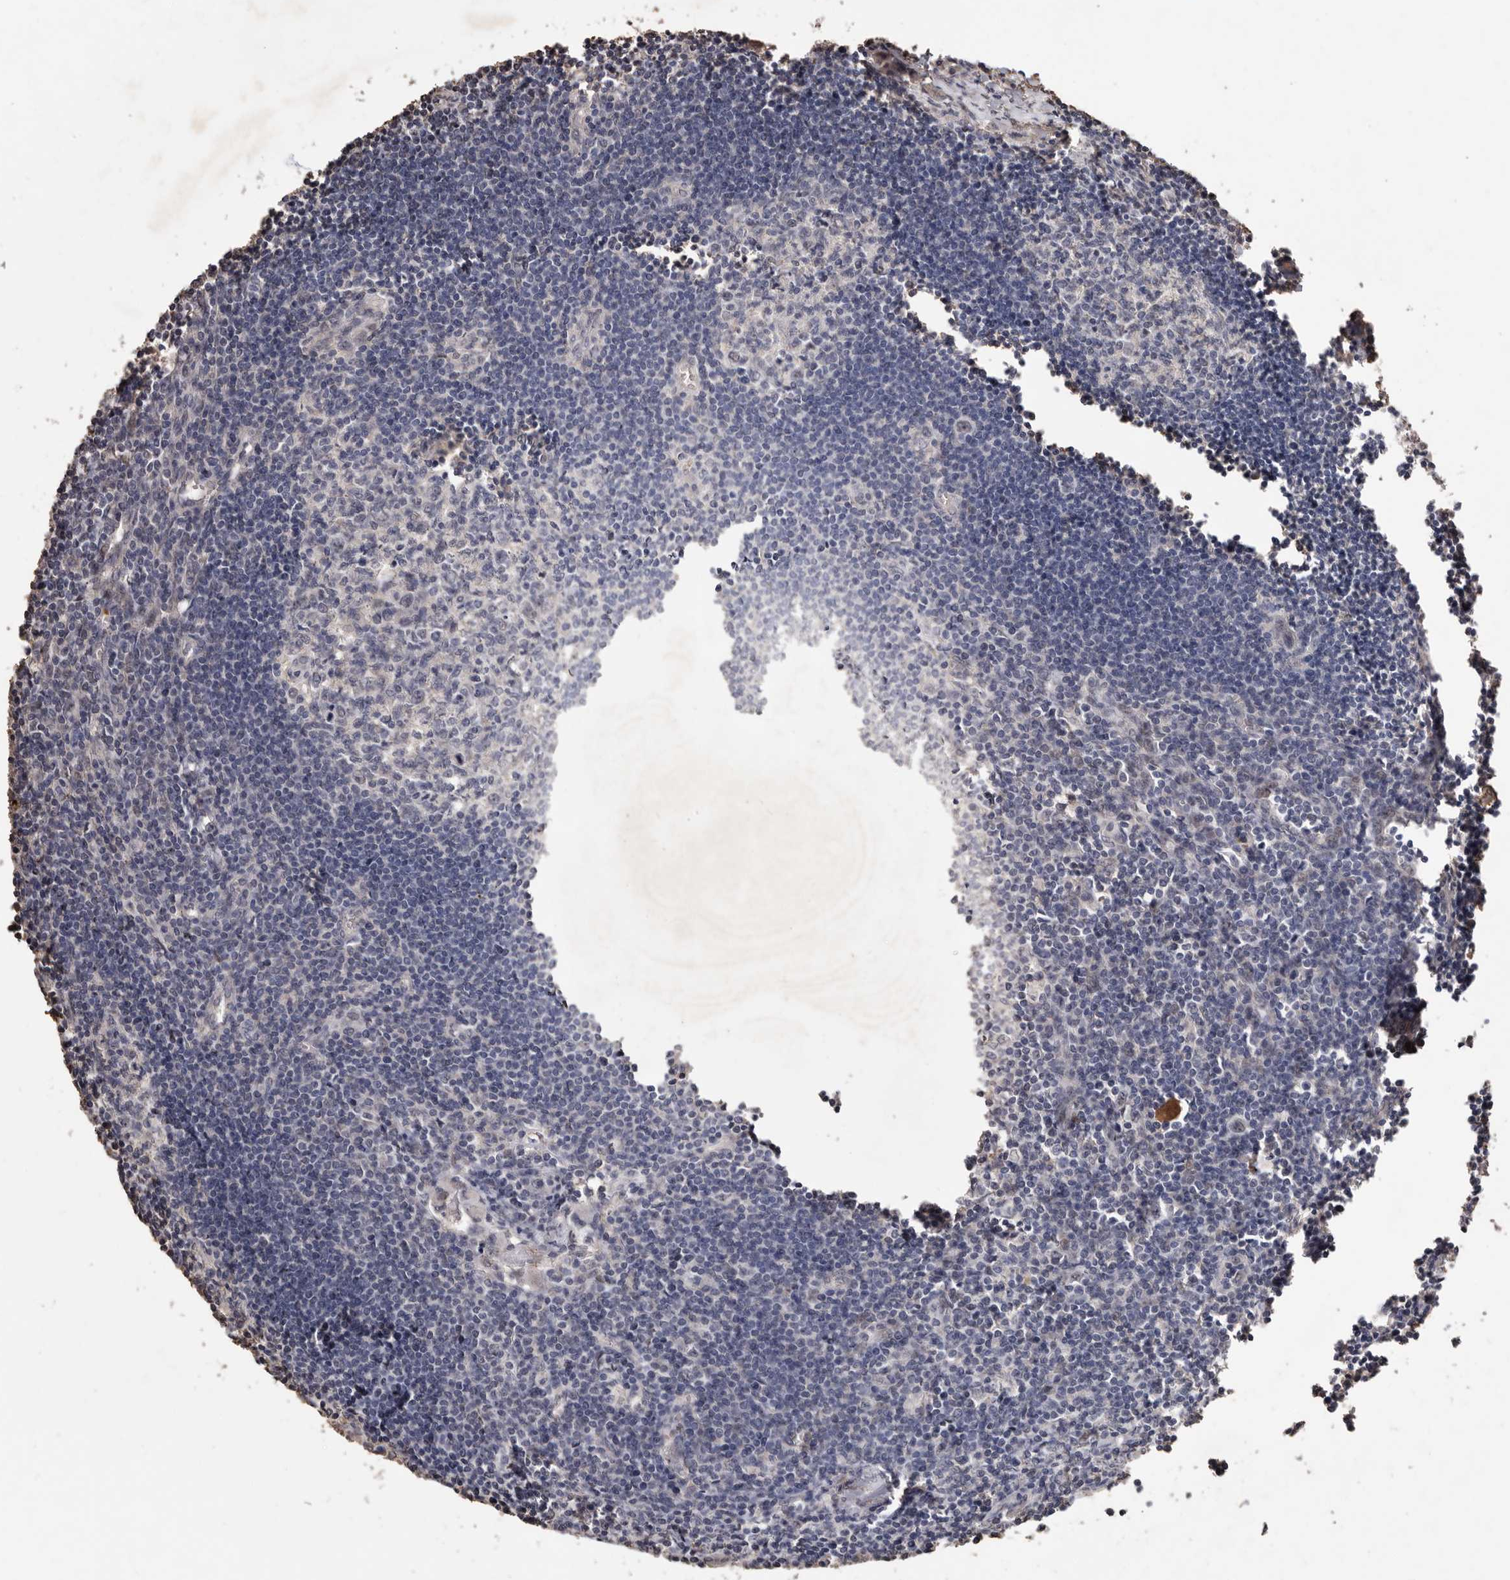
{"staining": {"intensity": "weak", "quantity": "<25%", "location": "cytoplasmic/membranous"}, "tissue": "lymph node", "cell_type": "Germinal center cells", "image_type": "normal", "snomed": [{"axis": "morphology", "description": "Normal tissue, NOS"}, {"axis": "morphology", "description": "Malignant melanoma, Metastatic site"}, {"axis": "topography", "description": "Lymph node"}], "caption": "Immunohistochemical staining of unremarkable lymph node exhibits no significant staining in germinal center cells.", "gene": "GRAMD2A", "patient": {"sex": "male", "age": 41}}